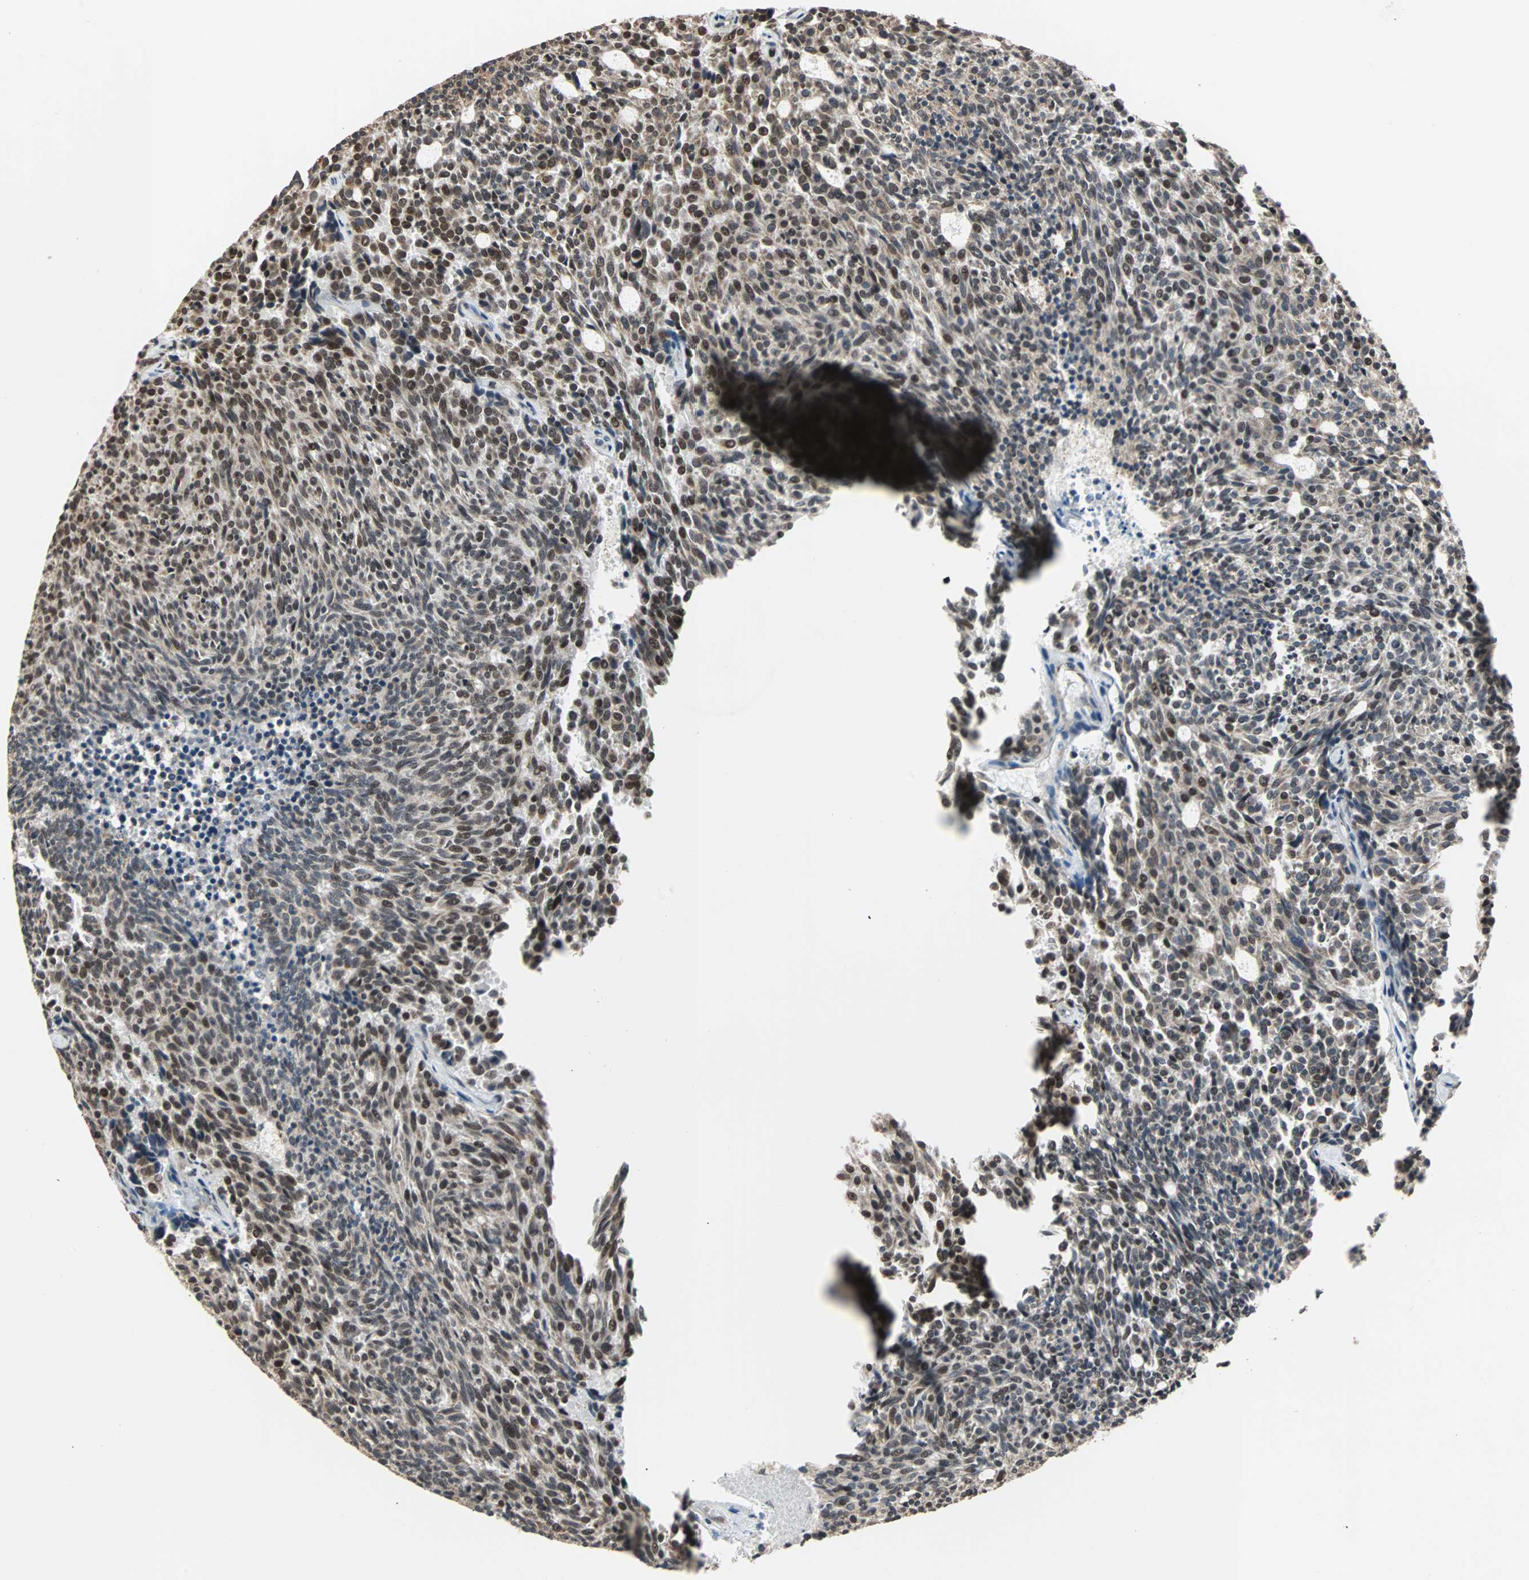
{"staining": {"intensity": "moderate", "quantity": ">75%", "location": "nuclear"}, "tissue": "carcinoid", "cell_type": "Tumor cells", "image_type": "cancer", "snomed": [{"axis": "morphology", "description": "Carcinoid, malignant, NOS"}, {"axis": "topography", "description": "Pancreas"}], "caption": "A high-resolution image shows immunohistochemistry staining of carcinoid, which exhibits moderate nuclear expression in approximately >75% of tumor cells.", "gene": "TERF2IP", "patient": {"sex": "female", "age": 54}}